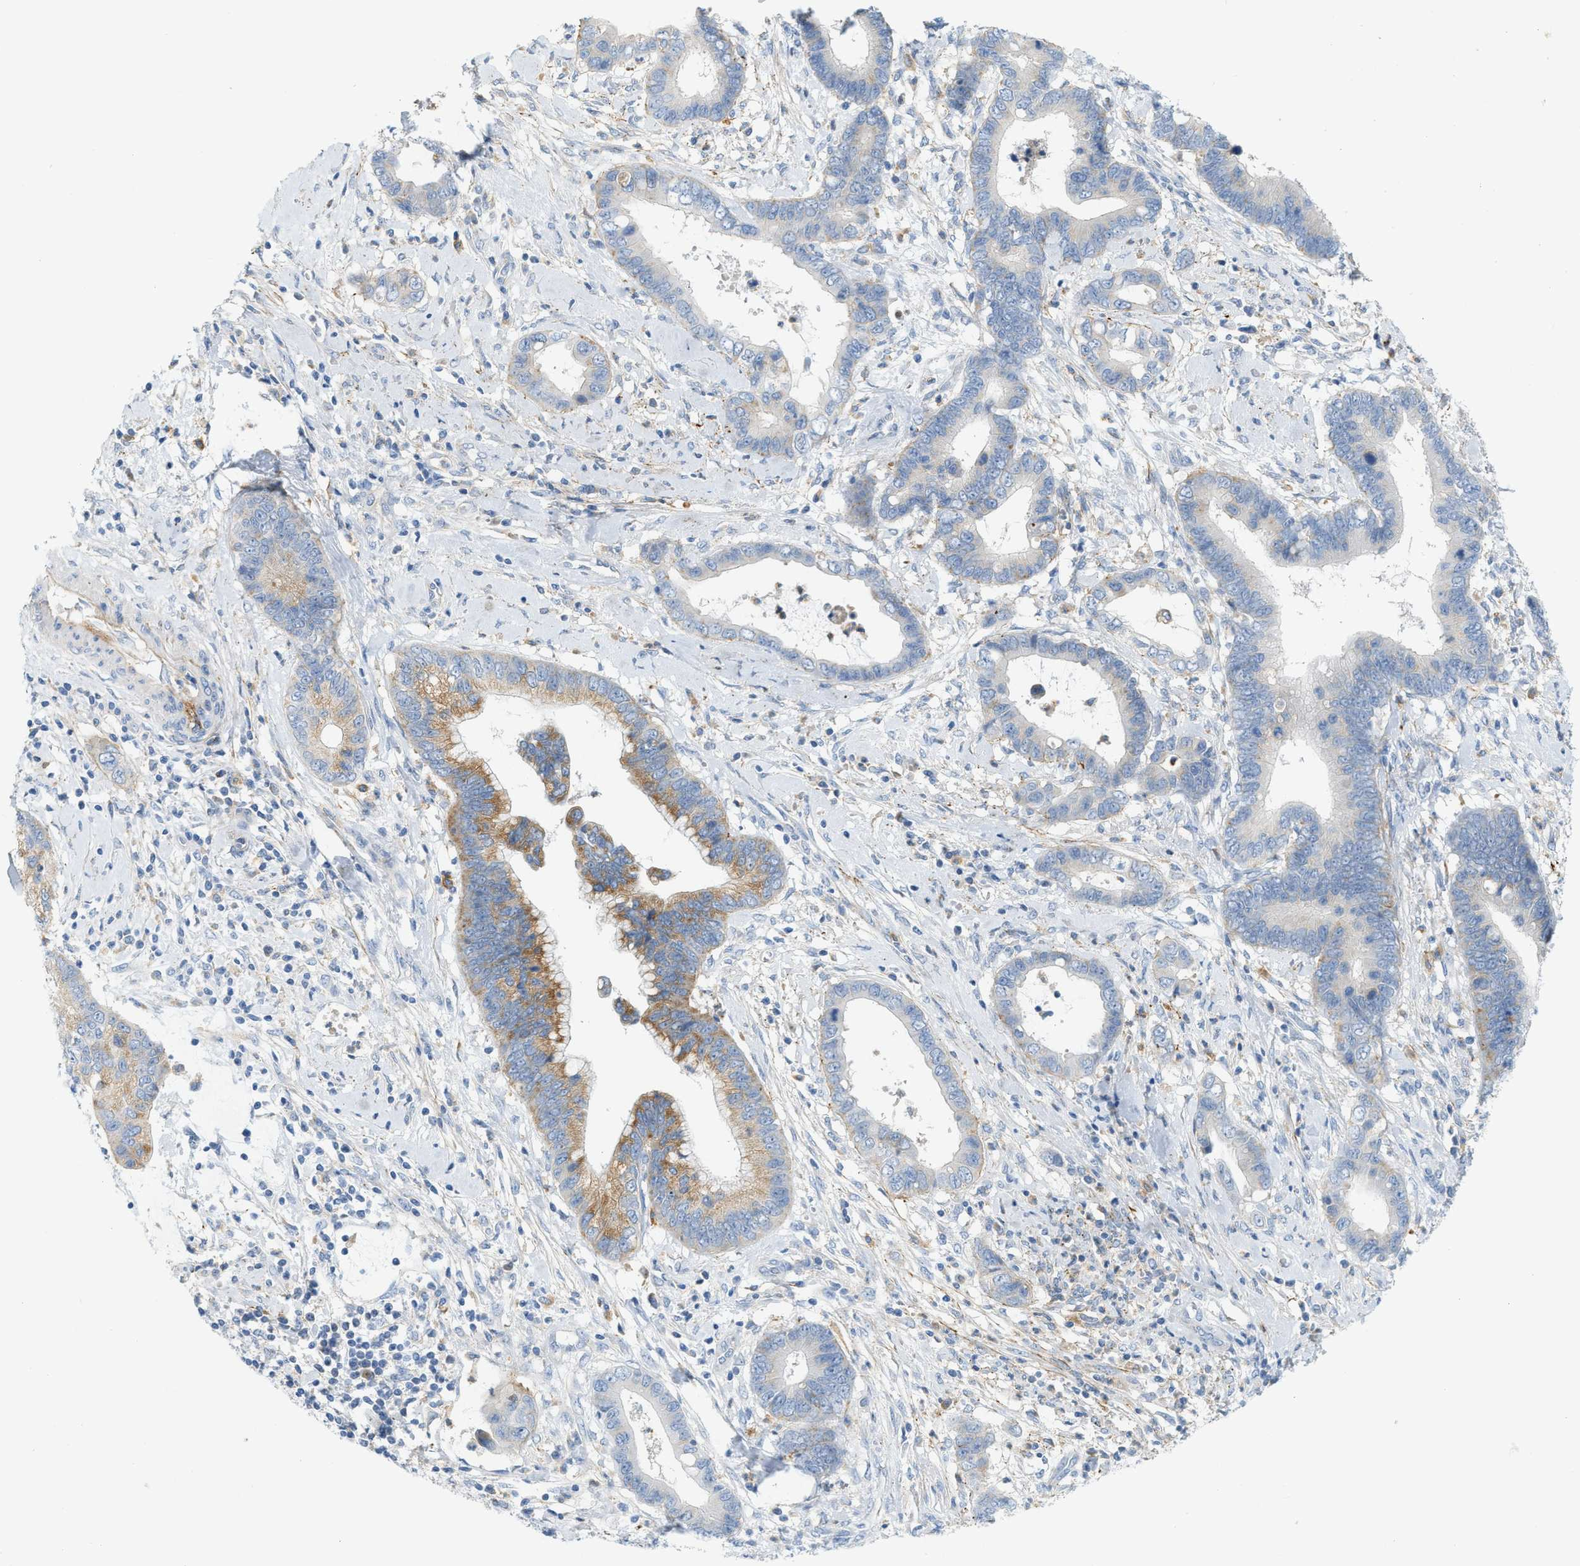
{"staining": {"intensity": "moderate", "quantity": "25%-75%", "location": "cytoplasmic/membranous"}, "tissue": "cervical cancer", "cell_type": "Tumor cells", "image_type": "cancer", "snomed": [{"axis": "morphology", "description": "Adenocarcinoma, NOS"}, {"axis": "topography", "description": "Cervix"}], "caption": "Immunohistochemistry photomicrograph of cervical adenocarcinoma stained for a protein (brown), which displays medium levels of moderate cytoplasmic/membranous staining in approximately 25%-75% of tumor cells.", "gene": "LMBRD1", "patient": {"sex": "female", "age": 44}}